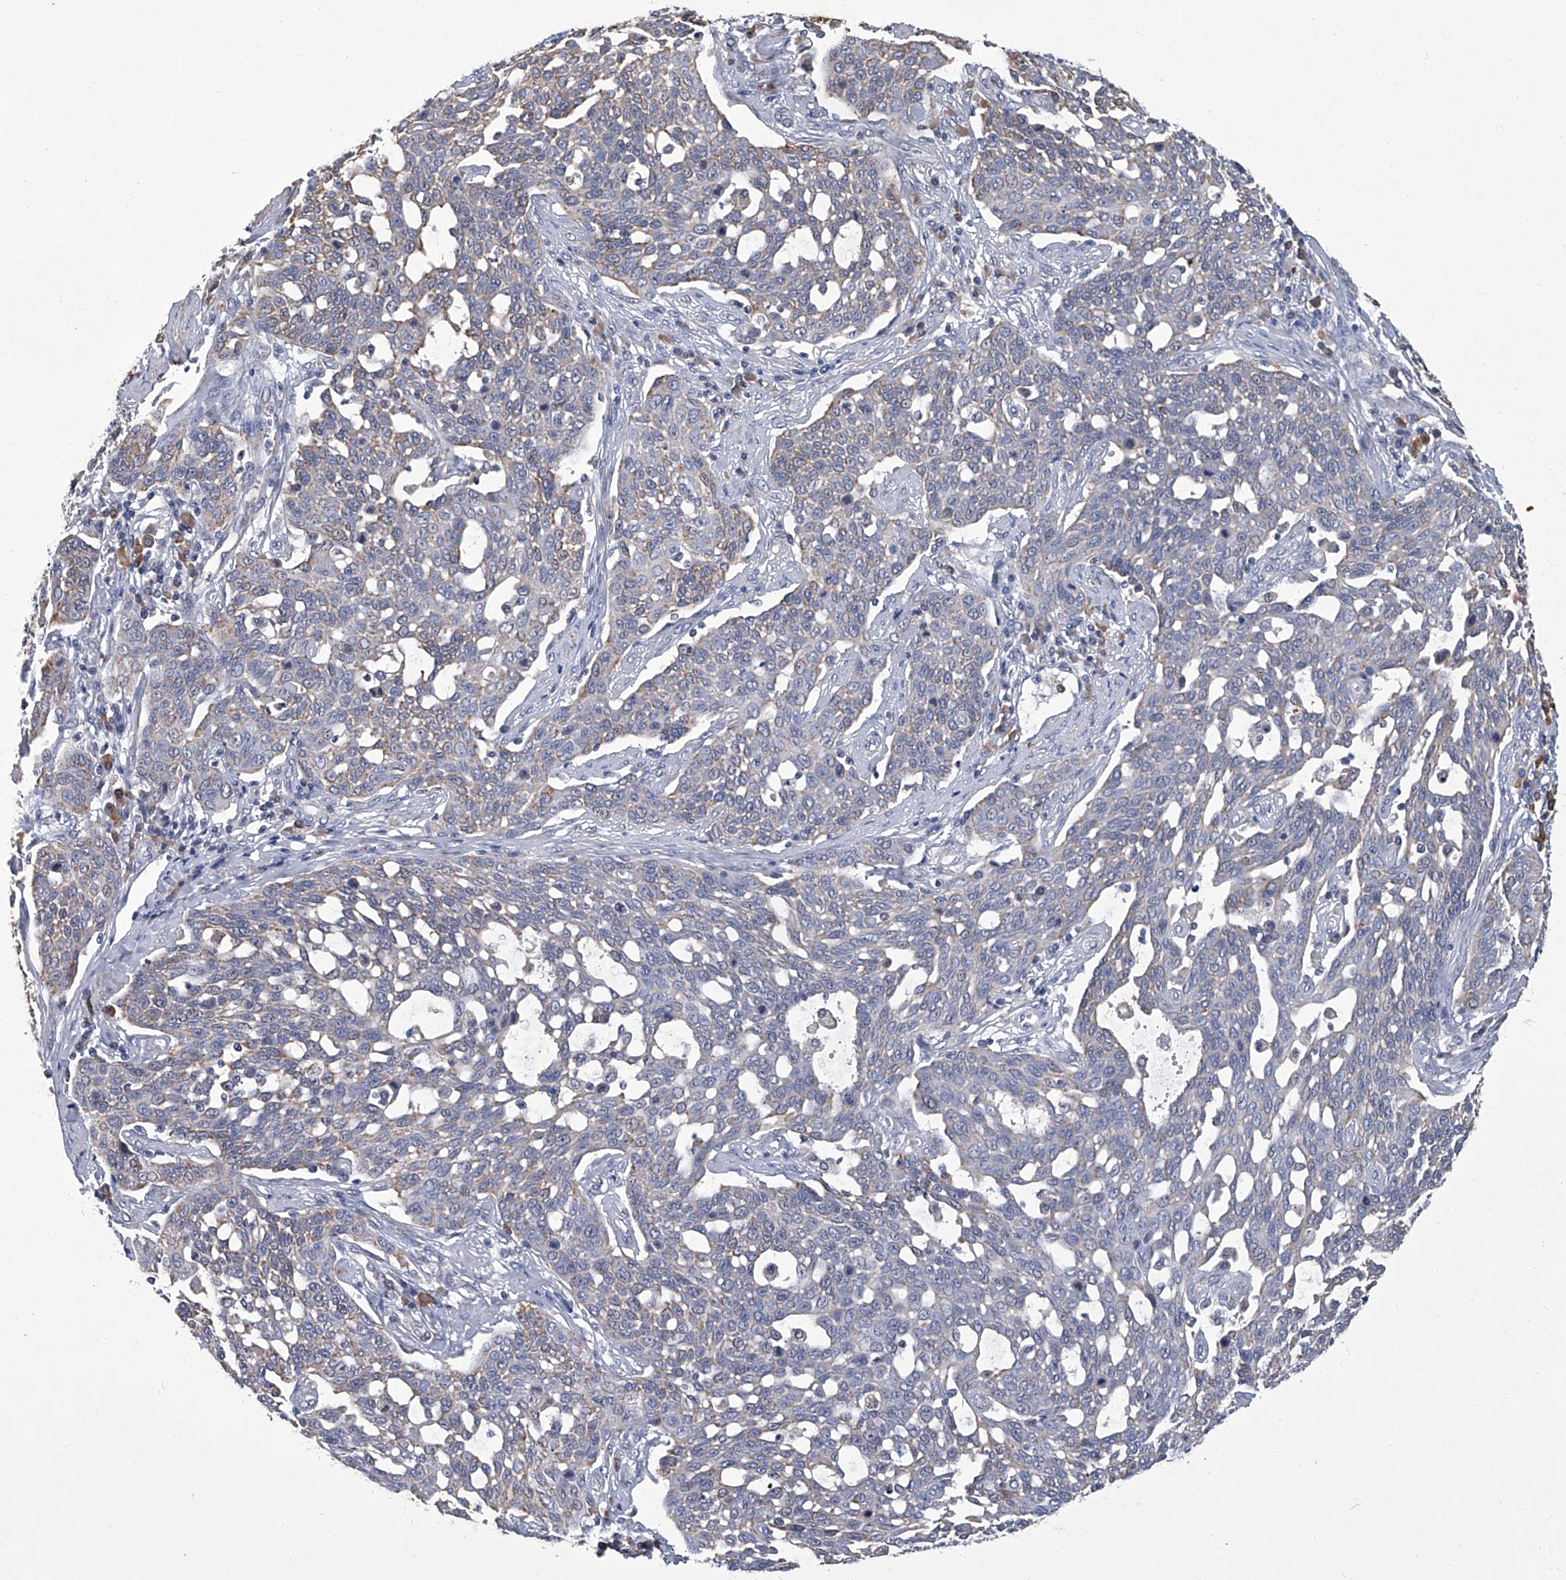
{"staining": {"intensity": "weak", "quantity": "25%-75%", "location": "cytoplasmic/membranous"}, "tissue": "cervical cancer", "cell_type": "Tumor cells", "image_type": "cancer", "snomed": [{"axis": "morphology", "description": "Squamous cell carcinoma, NOS"}, {"axis": "topography", "description": "Cervix"}], "caption": "Approximately 25%-75% of tumor cells in human cervical squamous cell carcinoma exhibit weak cytoplasmic/membranous protein positivity as visualized by brown immunohistochemical staining.", "gene": "OAT", "patient": {"sex": "female", "age": 34}}